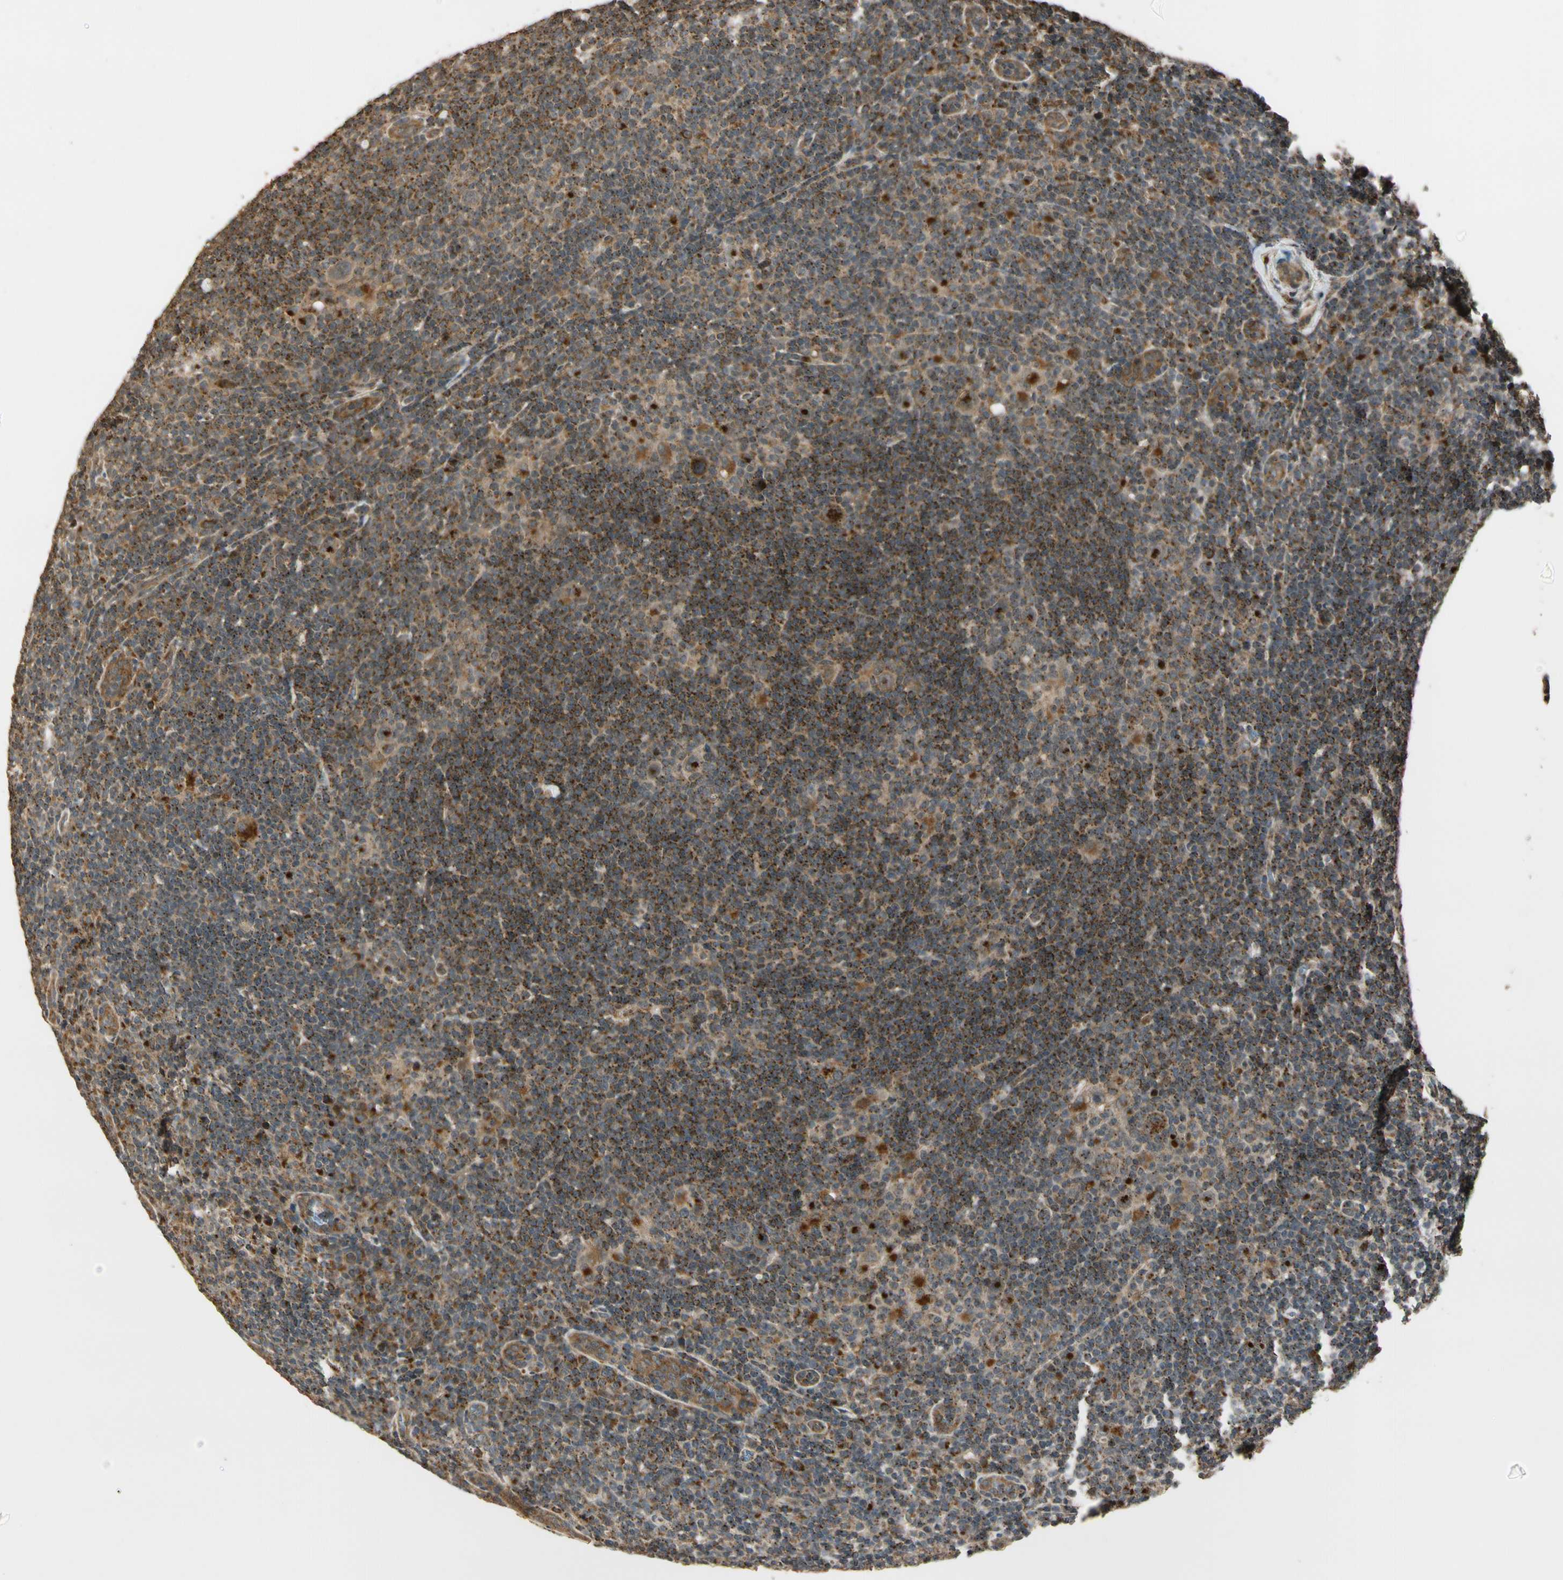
{"staining": {"intensity": "moderate", "quantity": ">75%", "location": "cytoplasmic/membranous"}, "tissue": "lymphoma", "cell_type": "Tumor cells", "image_type": "cancer", "snomed": [{"axis": "morphology", "description": "Hodgkin's disease, NOS"}, {"axis": "topography", "description": "Lymph node"}], "caption": "Approximately >75% of tumor cells in lymphoma display moderate cytoplasmic/membranous protein positivity as visualized by brown immunohistochemical staining.", "gene": "LAMTOR1", "patient": {"sex": "female", "age": 57}}